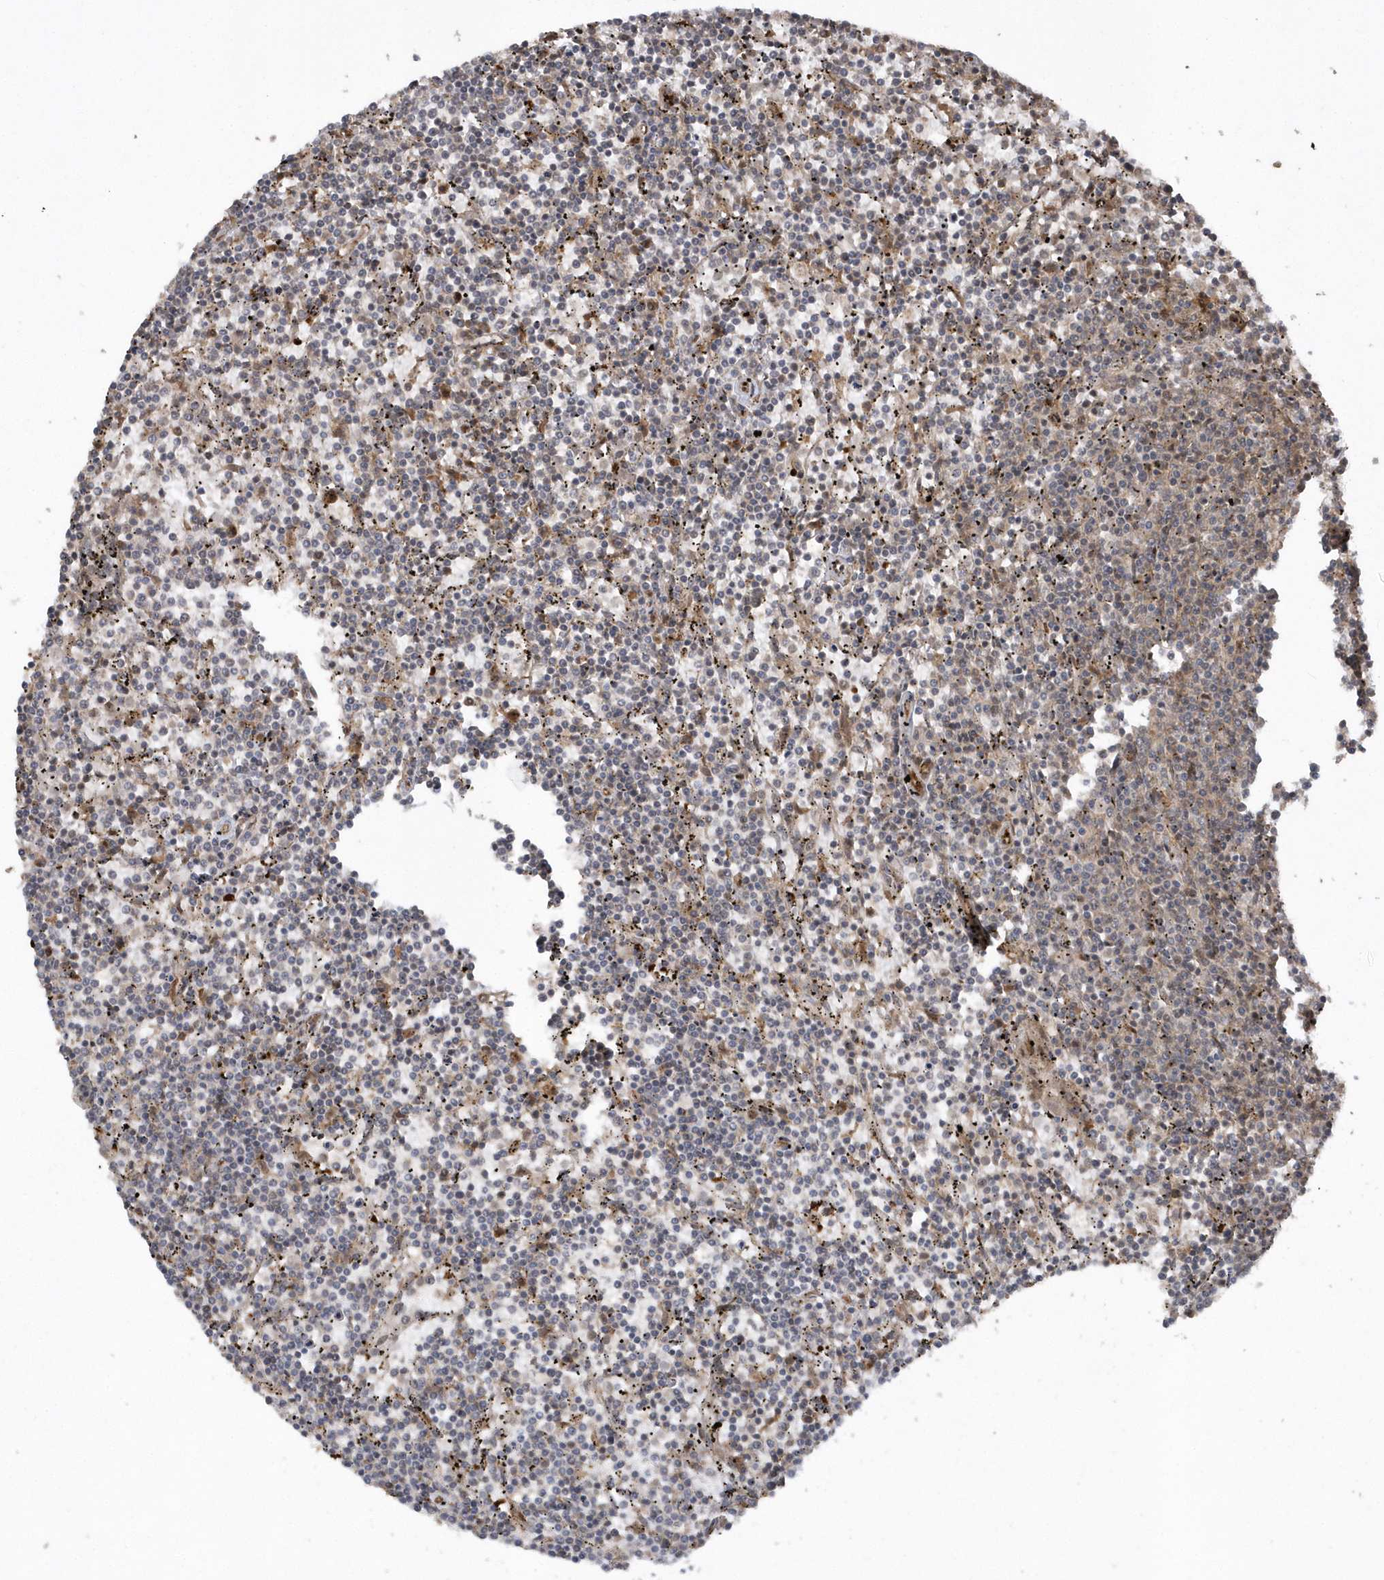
{"staining": {"intensity": "weak", "quantity": "<25%", "location": "cytoplasmic/membranous"}, "tissue": "lymphoma", "cell_type": "Tumor cells", "image_type": "cancer", "snomed": [{"axis": "morphology", "description": "Malignant lymphoma, non-Hodgkin's type, Low grade"}, {"axis": "topography", "description": "Spleen"}], "caption": "The micrograph shows no significant expression in tumor cells of lymphoma. (DAB IHC, high magnification).", "gene": "HERPUD1", "patient": {"sex": "female", "age": 50}}